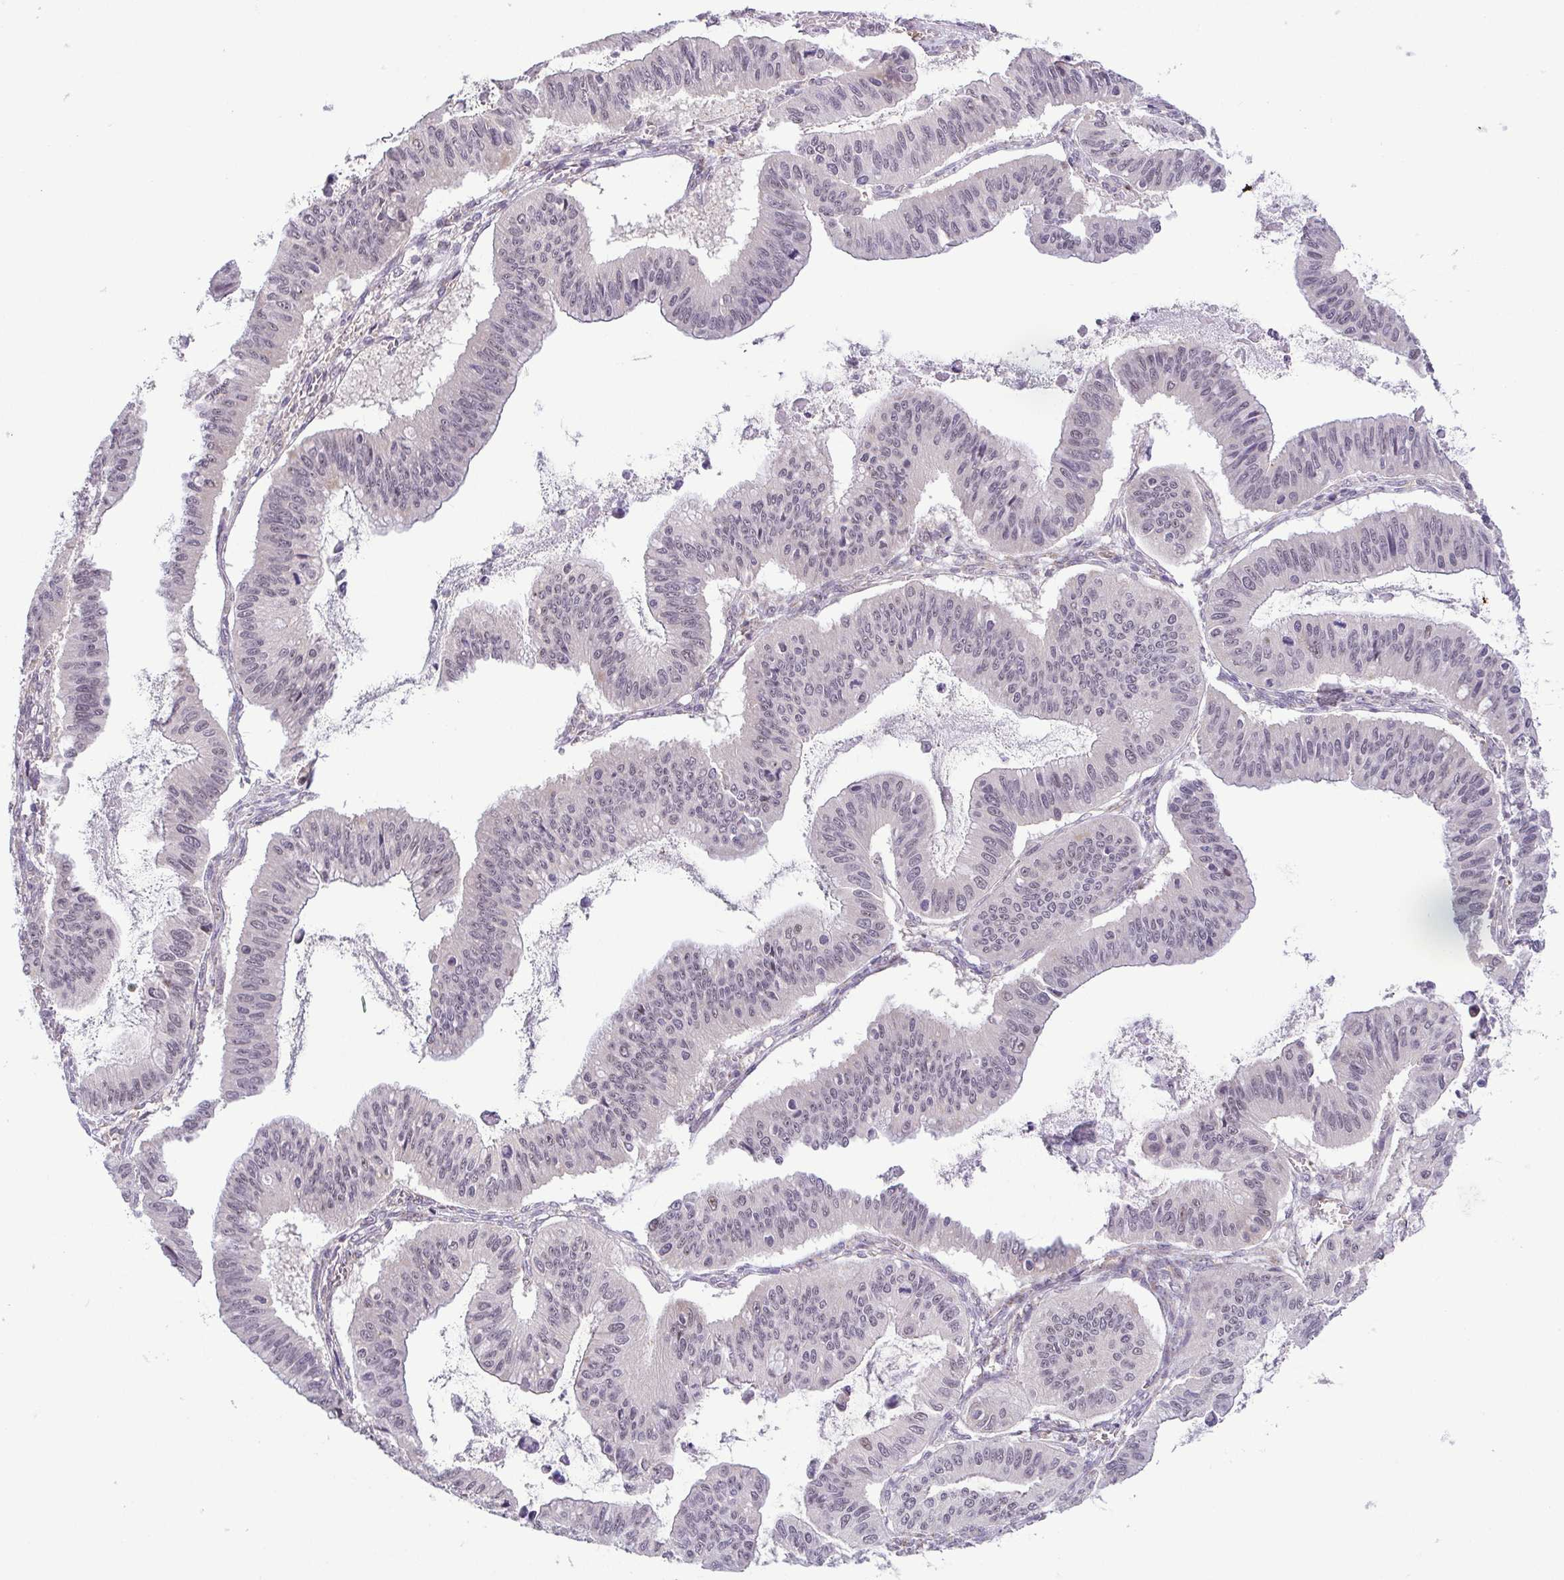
{"staining": {"intensity": "negative", "quantity": "none", "location": "none"}, "tissue": "ovarian cancer", "cell_type": "Tumor cells", "image_type": "cancer", "snomed": [{"axis": "morphology", "description": "Cystadenocarcinoma, mucinous, NOS"}, {"axis": "topography", "description": "Ovary"}], "caption": "Tumor cells show no significant protein positivity in ovarian cancer.", "gene": "RSL24D1", "patient": {"sex": "female", "age": 72}}